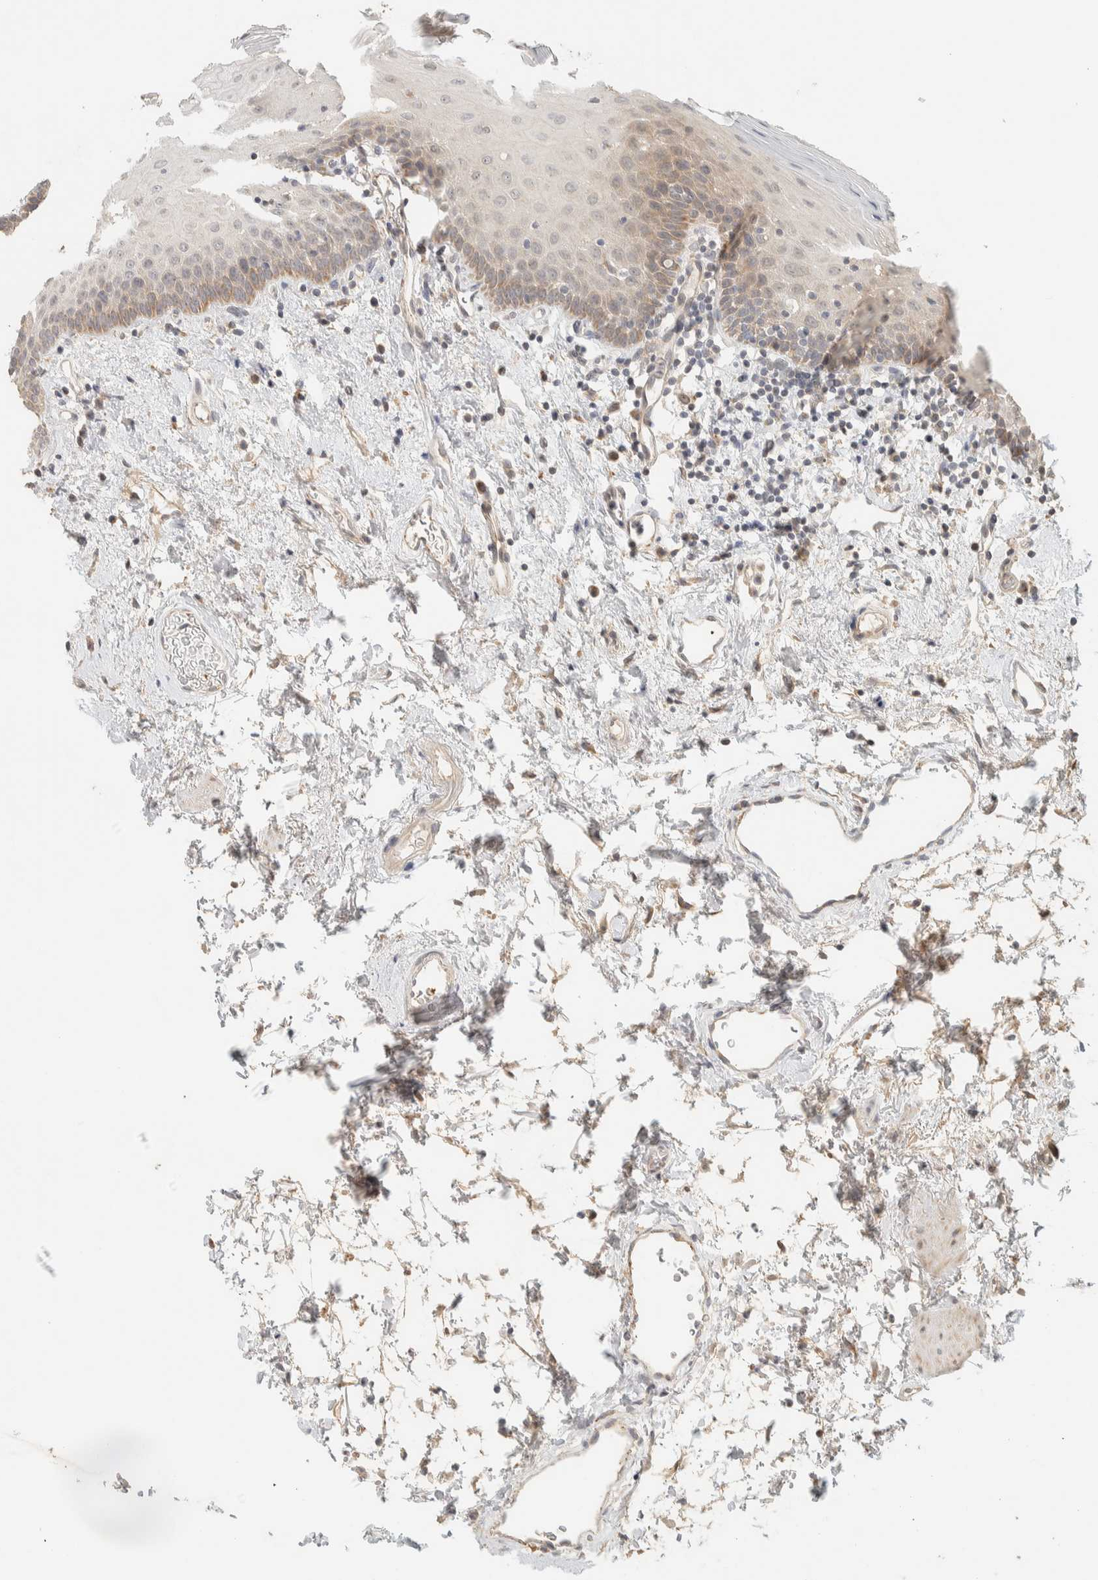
{"staining": {"intensity": "weak", "quantity": "25%-75%", "location": "cytoplasmic/membranous"}, "tissue": "oral mucosa", "cell_type": "Squamous epithelial cells", "image_type": "normal", "snomed": [{"axis": "morphology", "description": "Normal tissue, NOS"}, {"axis": "topography", "description": "Oral tissue"}], "caption": "Immunohistochemical staining of benign oral mucosa demonstrates 25%-75% levels of weak cytoplasmic/membranous protein staining in approximately 25%-75% of squamous epithelial cells. (DAB (3,3'-diaminobenzidine) IHC with brightfield microscopy, high magnification).", "gene": "ITPA", "patient": {"sex": "male", "age": 66}}